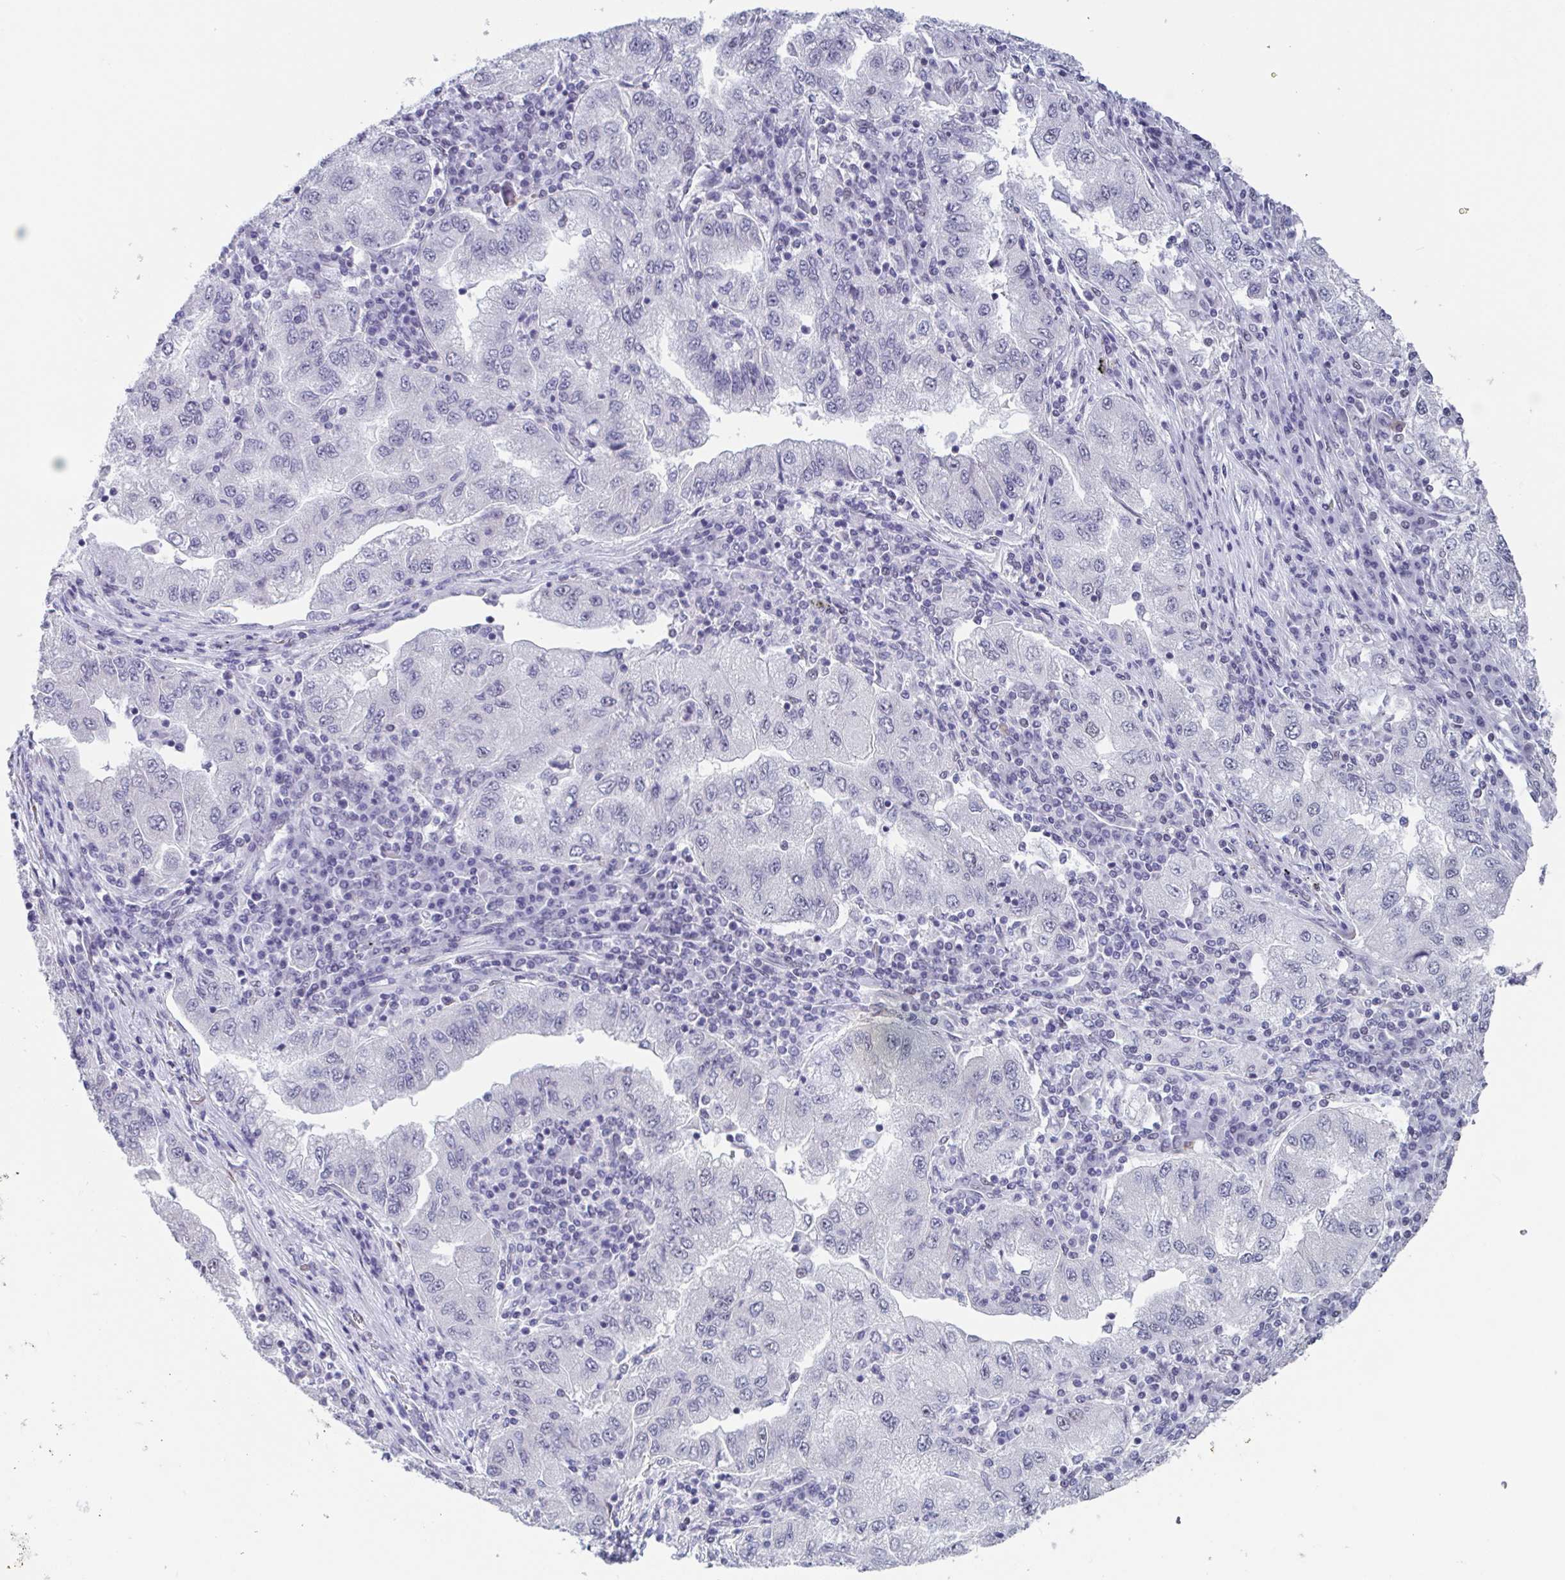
{"staining": {"intensity": "negative", "quantity": "none", "location": "none"}, "tissue": "lung cancer", "cell_type": "Tumor cells", "image_type": "cancer", "snomed": [{"axis": "morphology", "description": "Adenocarcinoma, NOS"}, {"axis": "morphology", "description": "Adenocarcinoma primary or metastatic"}, {"axis": "topography", "description": "Lung"}], "caption": "This is an immunohistochemistry (IHC) image of human lung adenocarcinoma. There is no staining in tumor cells.", "gene": "TMEM92", "patient": {"sex": "male", "age": 74}}